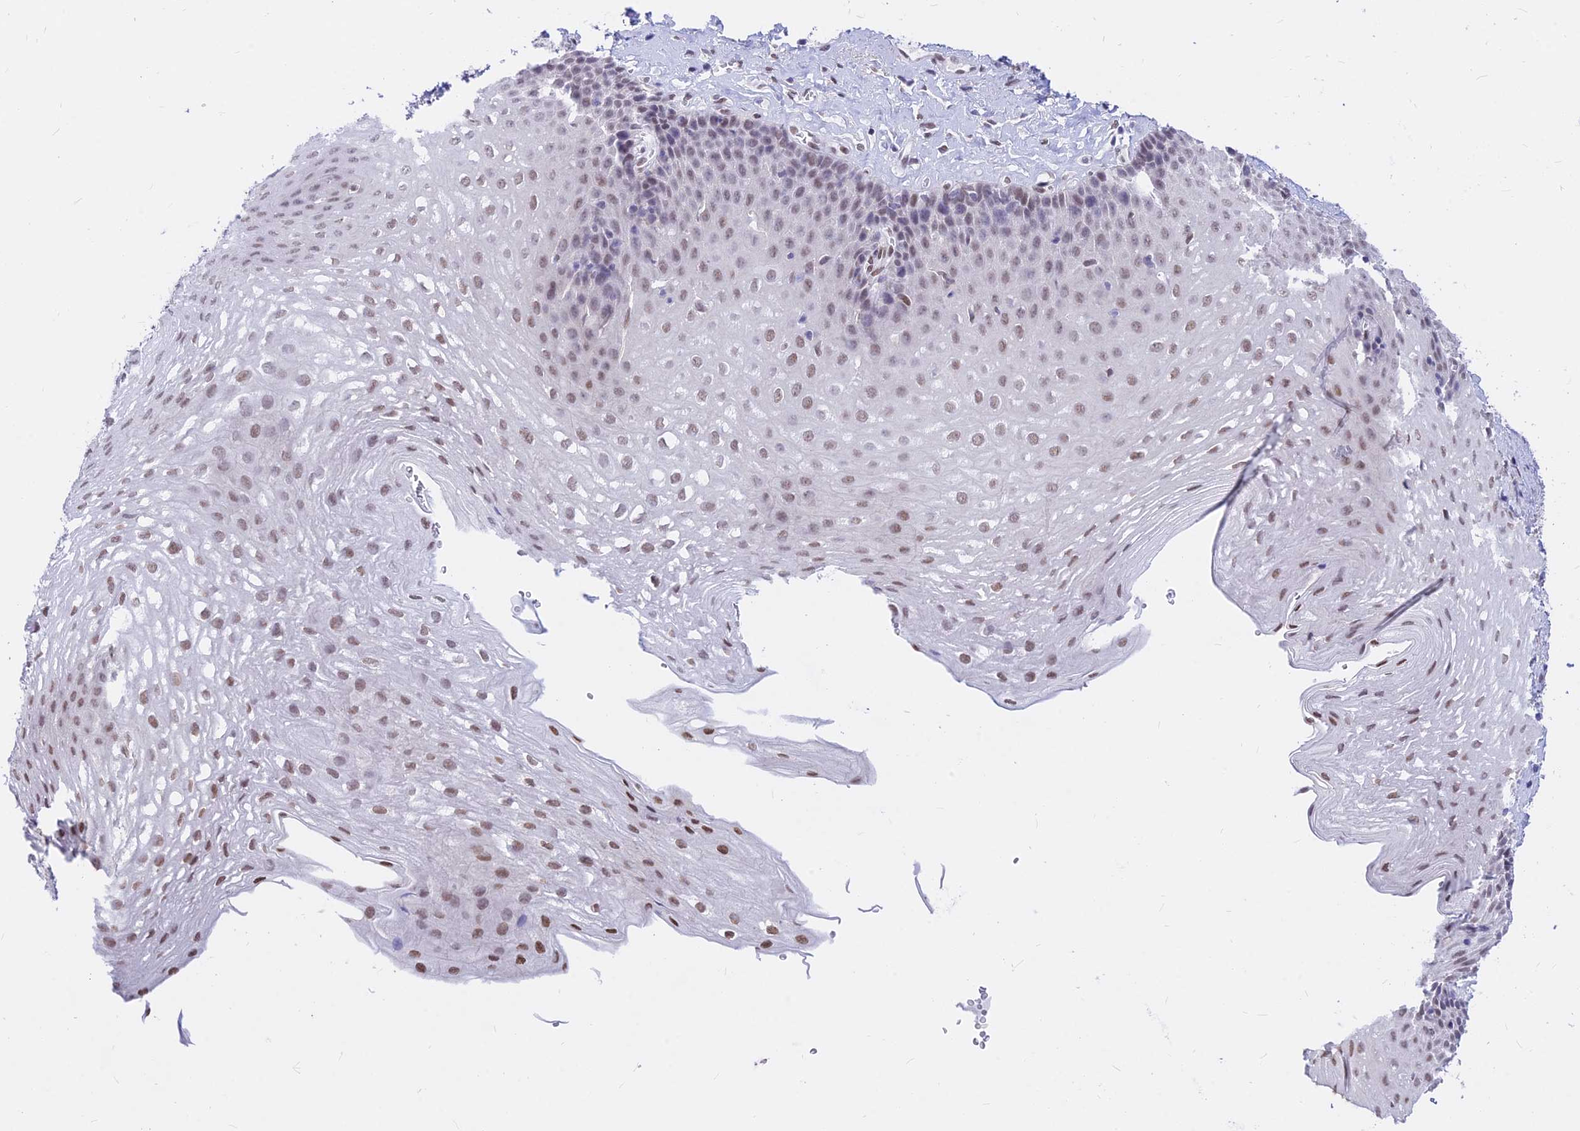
{"staining": {"intensity": "moderate", "quantity": "<25%", "location": "nuclear"}, "tissue": "esophagus", "cell_type": "Squamous epithelial cells", "image_type": "normal", "snomed": [{"axis": "morphology", "description": "Normal tissue, NOS"}, {"axis": "topography", "description": "Esophagus"}], "caption": "IHC image of benign esophagus stained for a protein (brown), which reveals low levels of moderate nuclear staining in about <25% of squamous epithelial cells.", "gene": "KCTD13", "patient": {"sex": "female", "age": 66}}